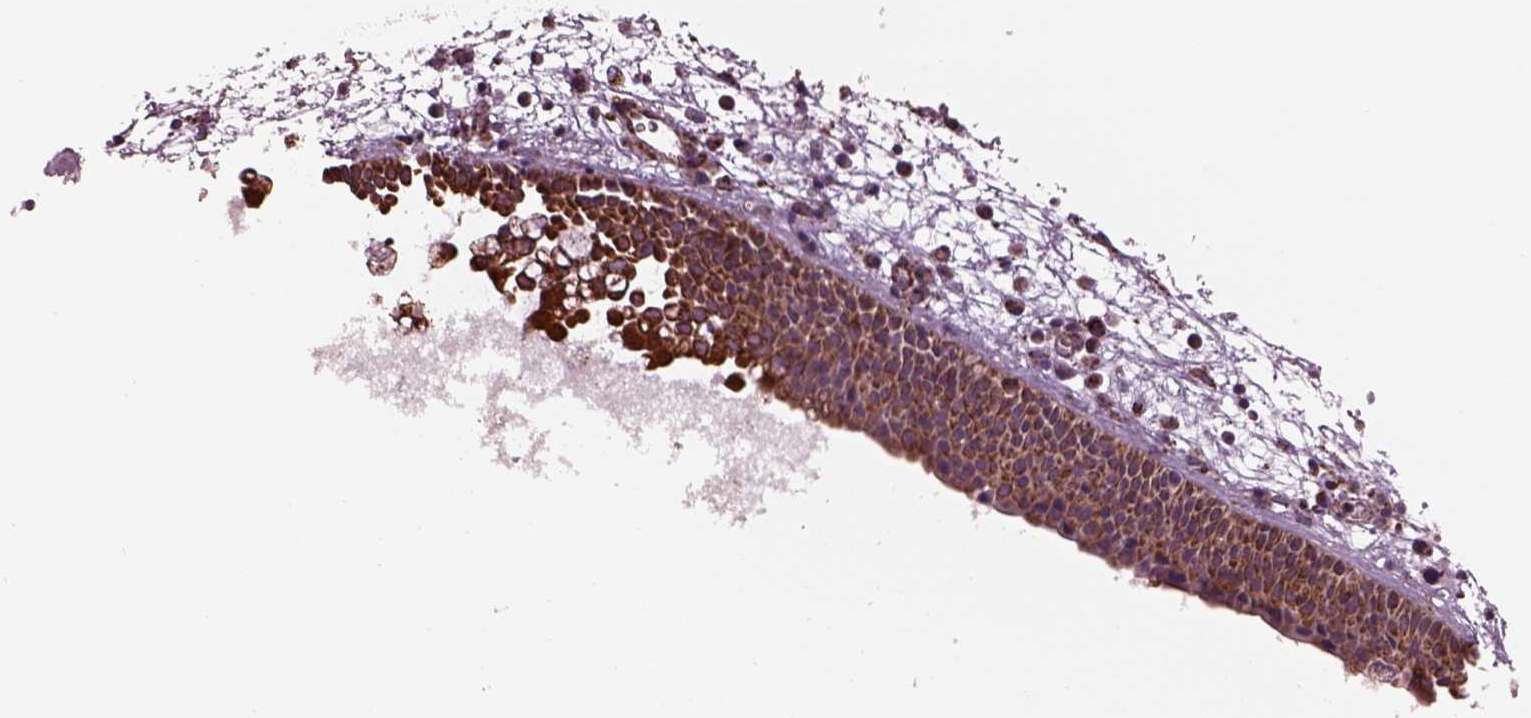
{"staining": {"intensity": "strong", "quantity": ">75%", "location": "cytoplasmic/membranous"}, "tissue": "nasopharynx", "cell_type": "Respiratory epithelial cells", "image_type": "normal", "snomed": [{"axis": "morphology", "description": "Normal tissue, NOS"}, {"axis": "topography", "description": "Nasopharynx"}], "caption": "A photomicrograph of nasopharynx stained for a protein displays strong cytoplasmic/membranous brown staining in respiratory epithelial cells.", "gene": "TMEM254", "patient": {"sex": "male", "age": 61}}